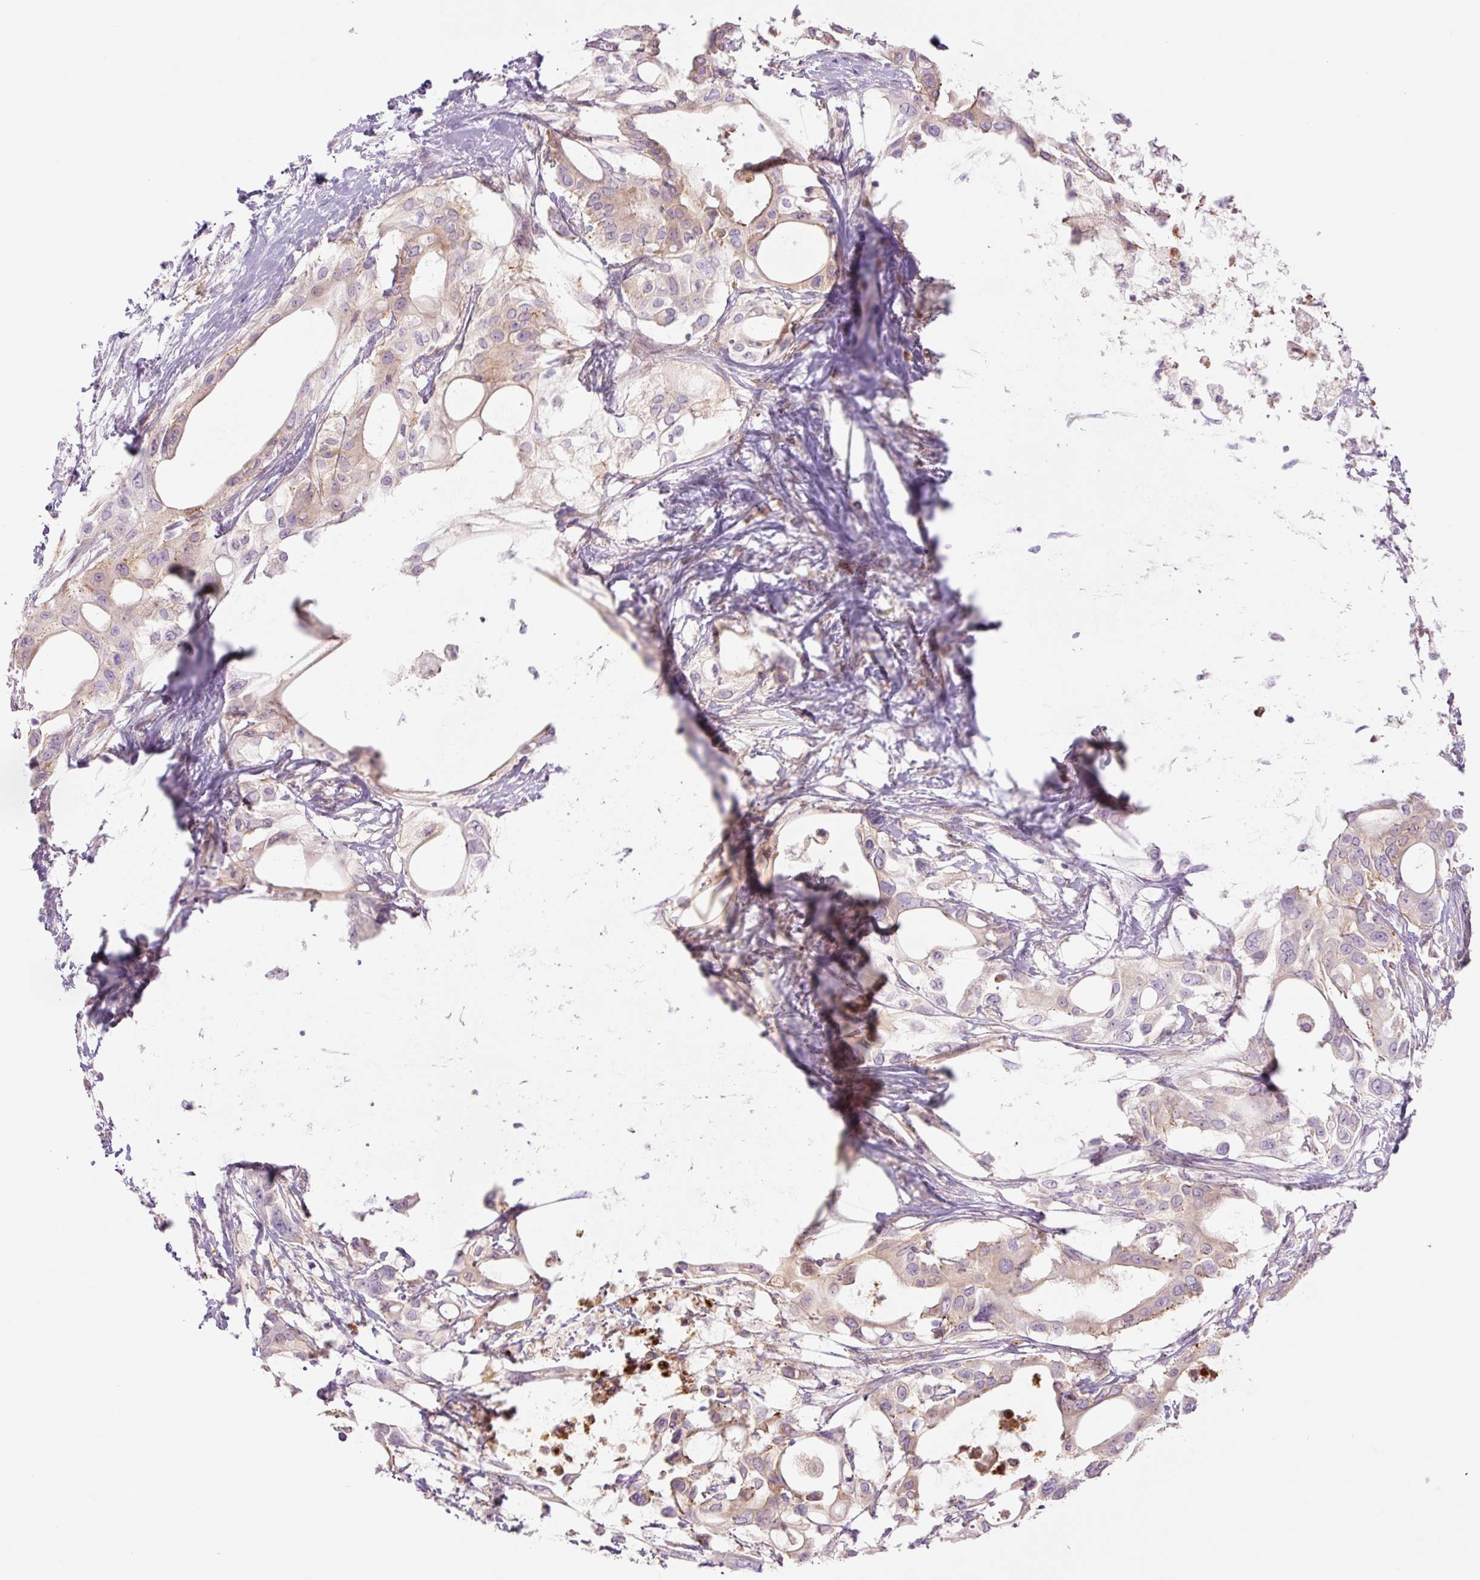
{"staining": {"intensity": "weak", "quantity": "<25%", "location": "cytoplasmic/membranous"}, "tissue": "pancreatic cancer", "cell_type": "Tumor cells", "image_type": "cancer", "snomed": [{"axis": "morphology", "description": "Adenocarcinoma, NOS"}, {"axis": "topography", "description": "Pancreas"}], "caption": "Immunohistochemistry of pancreatic cancer exhibits no positivity in tumor cells.", "gene": "SH2D6", "patient": {"sex": "female", "age": 68}}